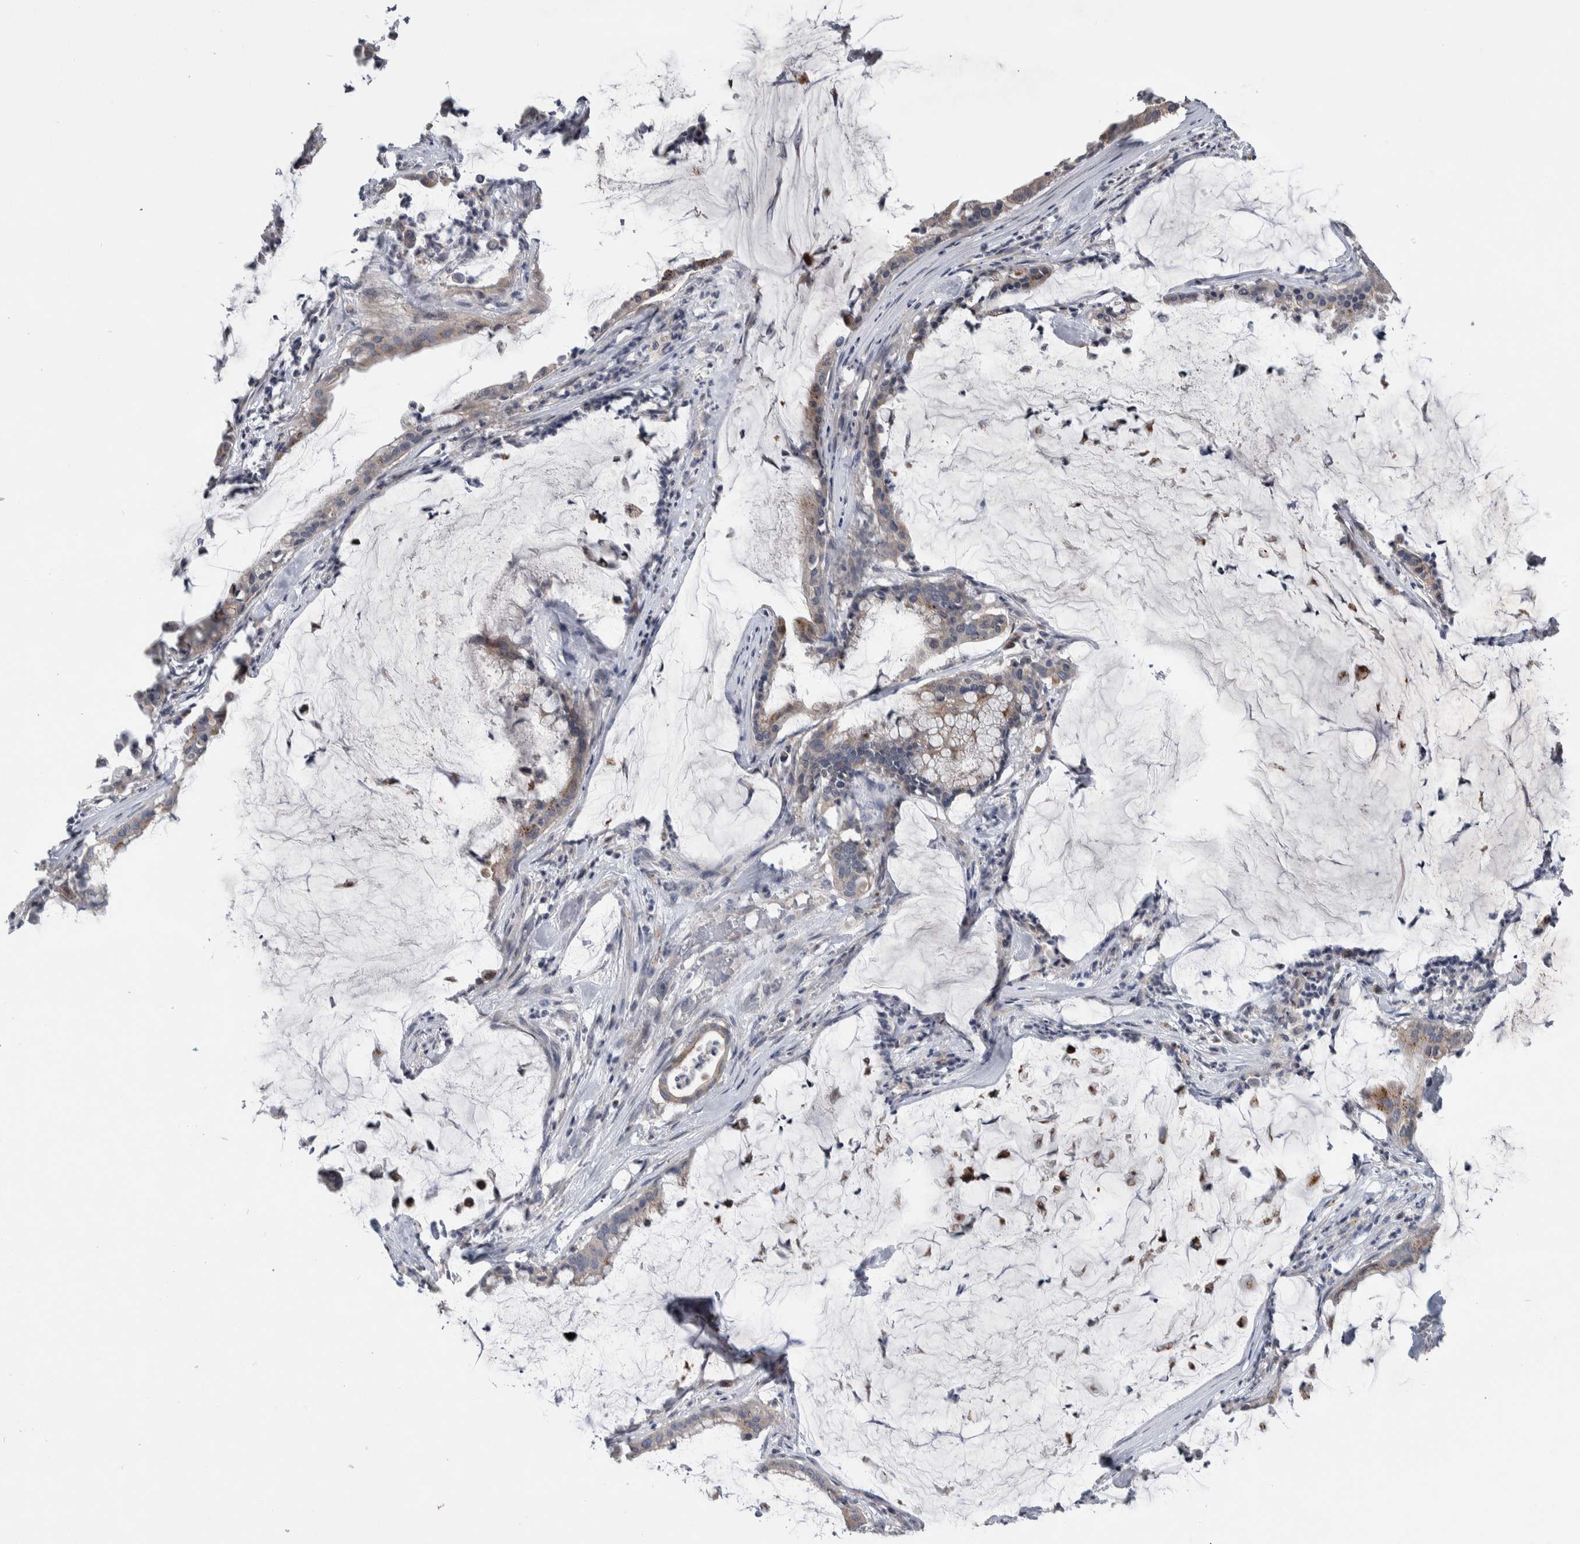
{"staining": {"intensity": "weak", "quantity": "25%-75%", "location": "cytoplasmic/membranous"}, "tissue": "pancreatic cancer", "cell_type": "Tumor cells", "image_type": "cancer", "snomed": [{"axis": "morphology", "description": "Adenocarcinoma, NOS"}, {"axis": "topography", "description": "Pancreas"}], "caption": "Human adenocarcinoma (pancreatic) stained with a brown dye shows weak cytoplasmic/membranous positive expression in about 25%-75% of tumor cells.", "gene": "FAM83G", "patient": {"sex": "male", "age": 41}}